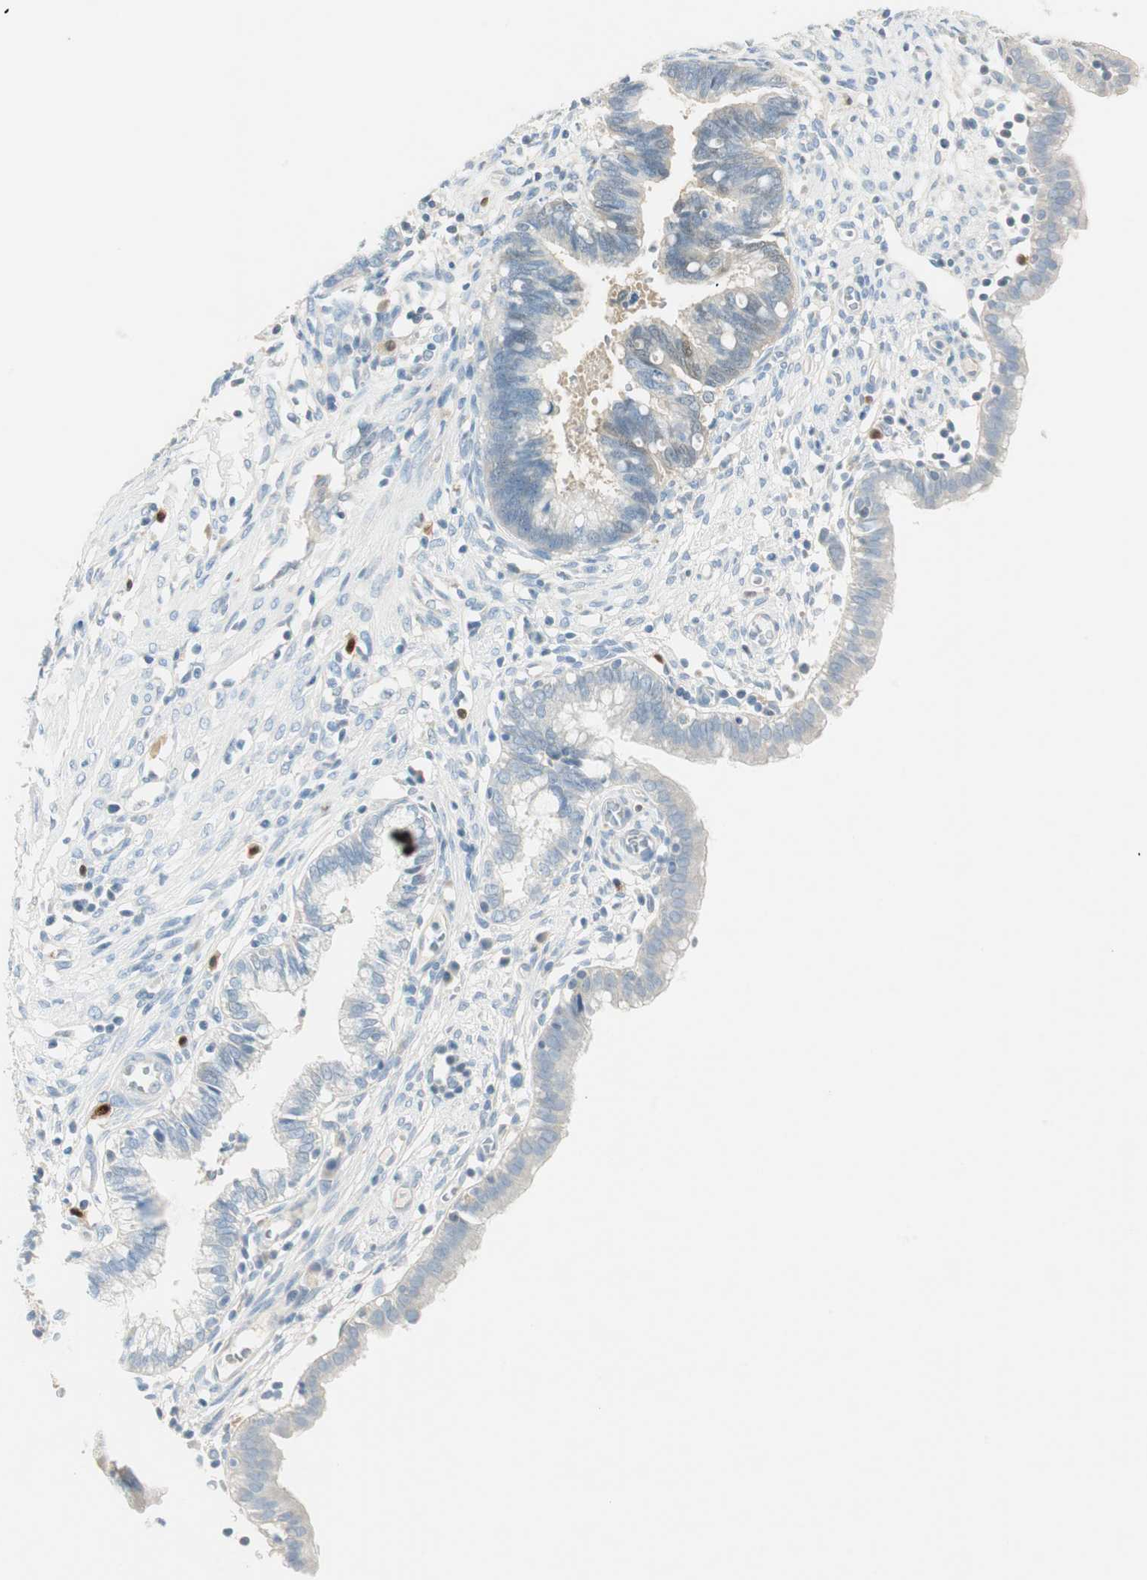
{"staining": {"intensity": "weak", "quantity": "25%-75%", "location": "cytoplasmic/membranous,nuclear"}, "tissue": "cervical cancer", "cell_type": "Tumor cells", "image_type": "cancer", "snomed": [{"axis": "morphology", "description": "Adenocarcinoma, NOS"}, {"axis": "topography", "description": "Cervix"}], "caption": "Cervical cancer stained with DAB immunohistochemistry (IHC) demonstrates low levels of weak cytoplasmic/membranous and nuclear expression in approximately 25%-75% of tumor cells.", "gene": "HPGD", "patient": {"sex": "female", "age": 44}}